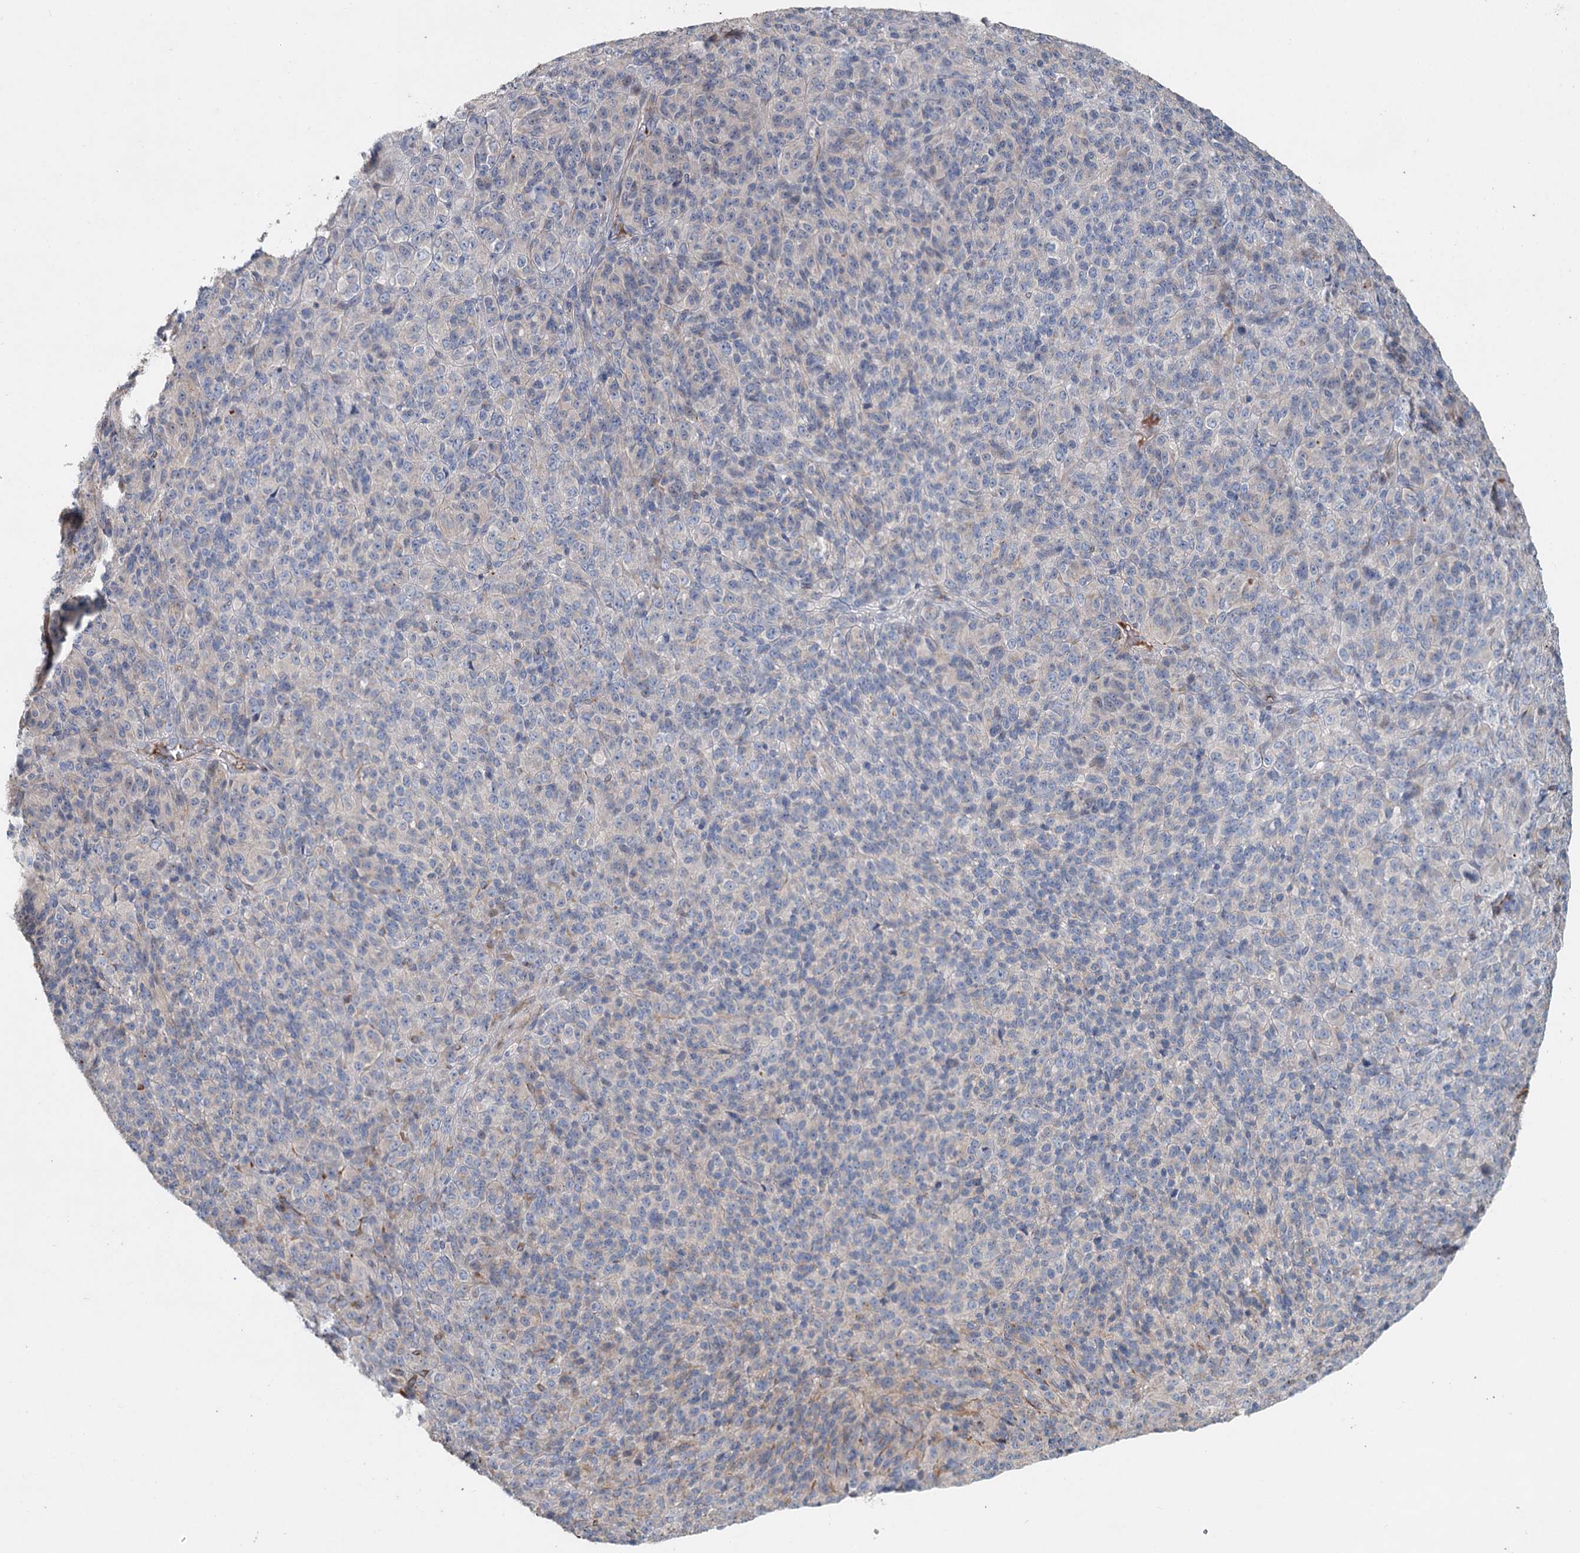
{"staining": {"intensity": "weak", "quantity": "<25%", "location": "cytoplasmic/membranous"}, "tissue": "melanoma", "cell_type": "Tumor cells", "image_type": "cancer", "snomed": [{"axis": "morphology", "description": "Malignant melanoma, Metastatic site"}, {"axis": "topography", "description": "Brain"}], "caption": "Tumor cells are negative for protein expression in human malignant melanoma (metastatic site).", "gene": "ALKBH8", "patient": {"sex": "female", "age": 56}}